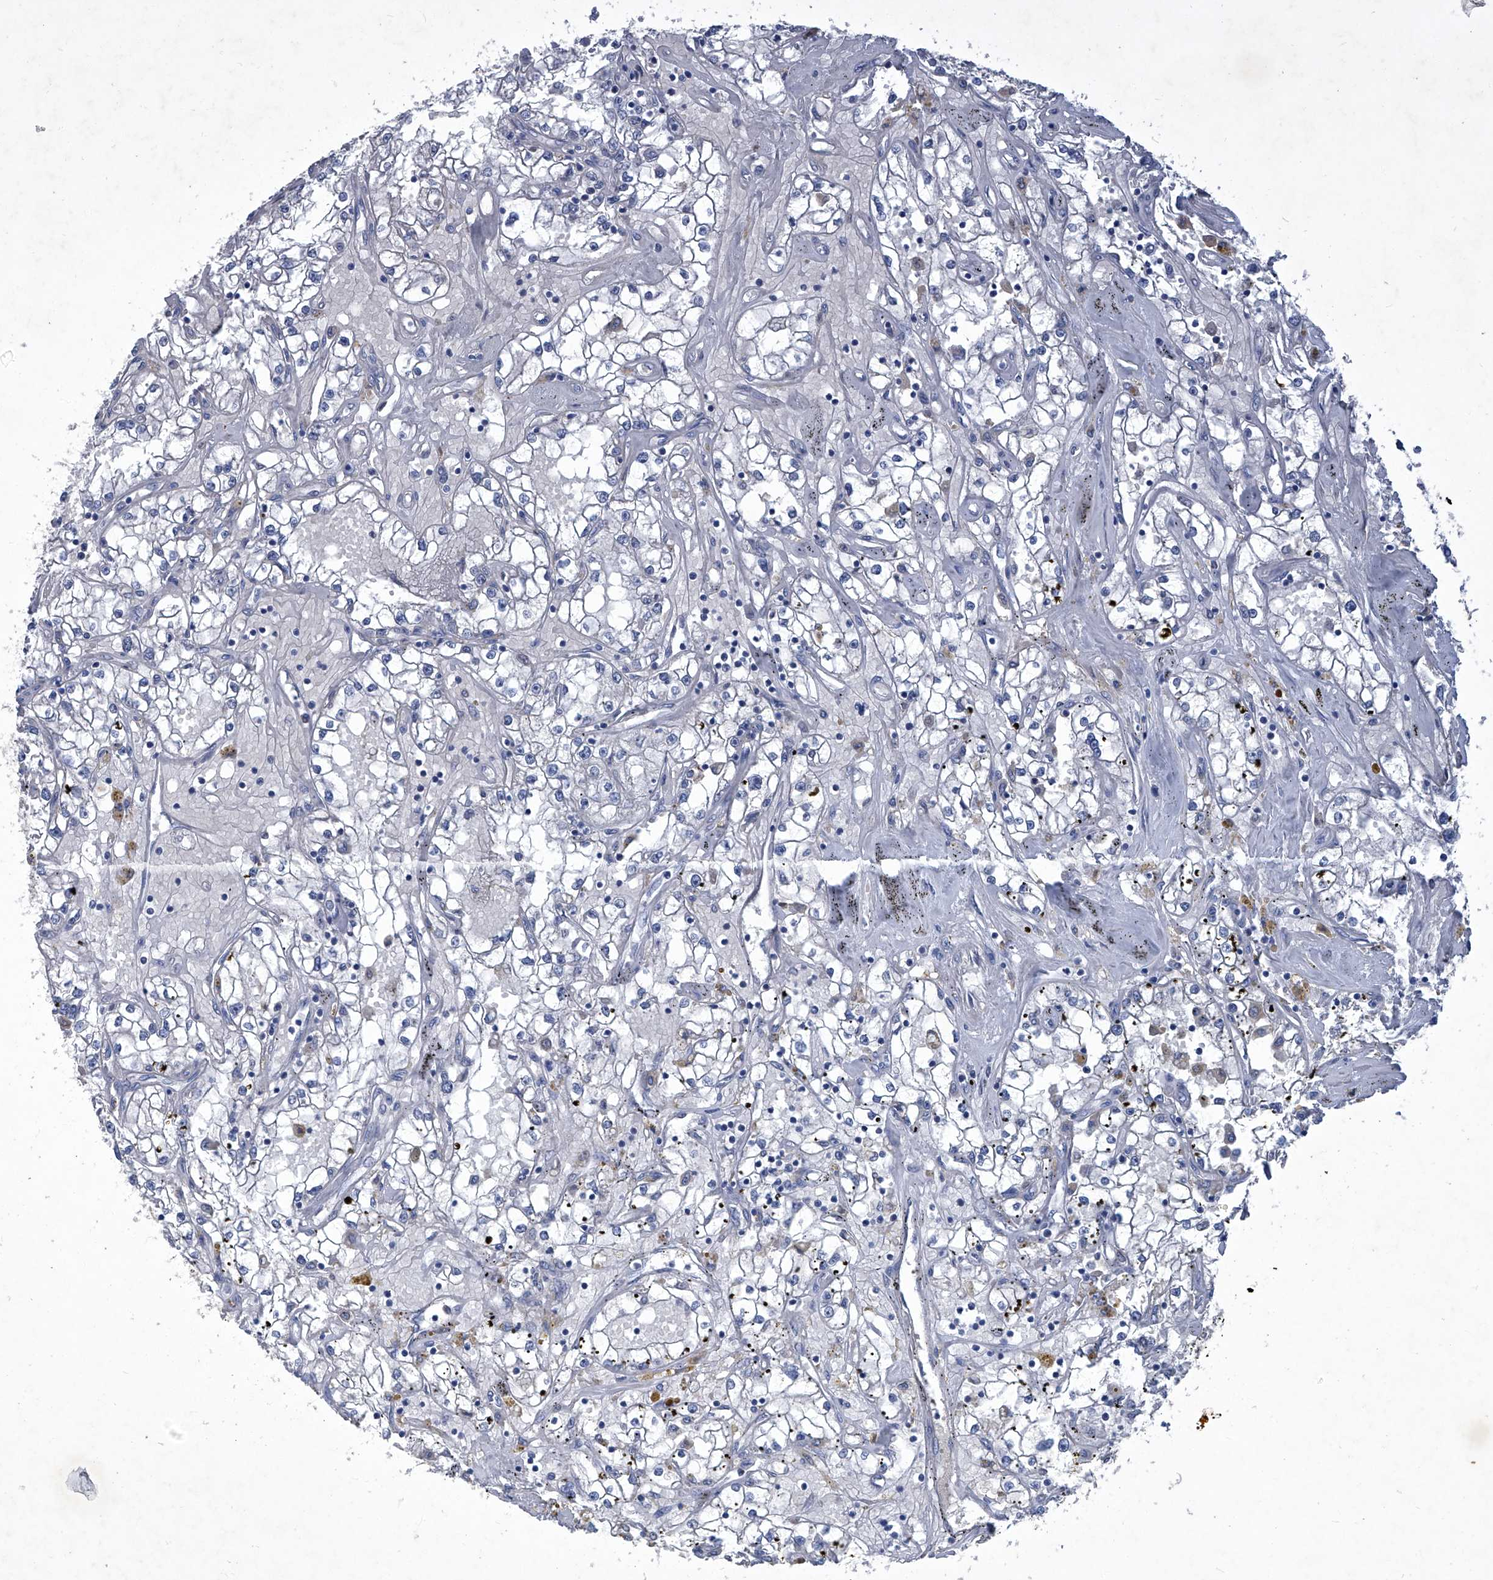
{"staining": {"intensity": "negative", "quantity": "none", "location": "none"}, "tissue": "renal cancer", "cell_type": "Tumor cells", "image_type": "cancer", "snomed": [{"axis": "morphology", "description": "Adenocarcinoma, NOS"}, {"axis": "topography", "description": "Kidney"}], "caption": "Tumor cells show no significant protein staining in renal cancer (adenocarcinoma).", "gene": "MTARC1", "patient": {"sex": "male", "age": 56}}